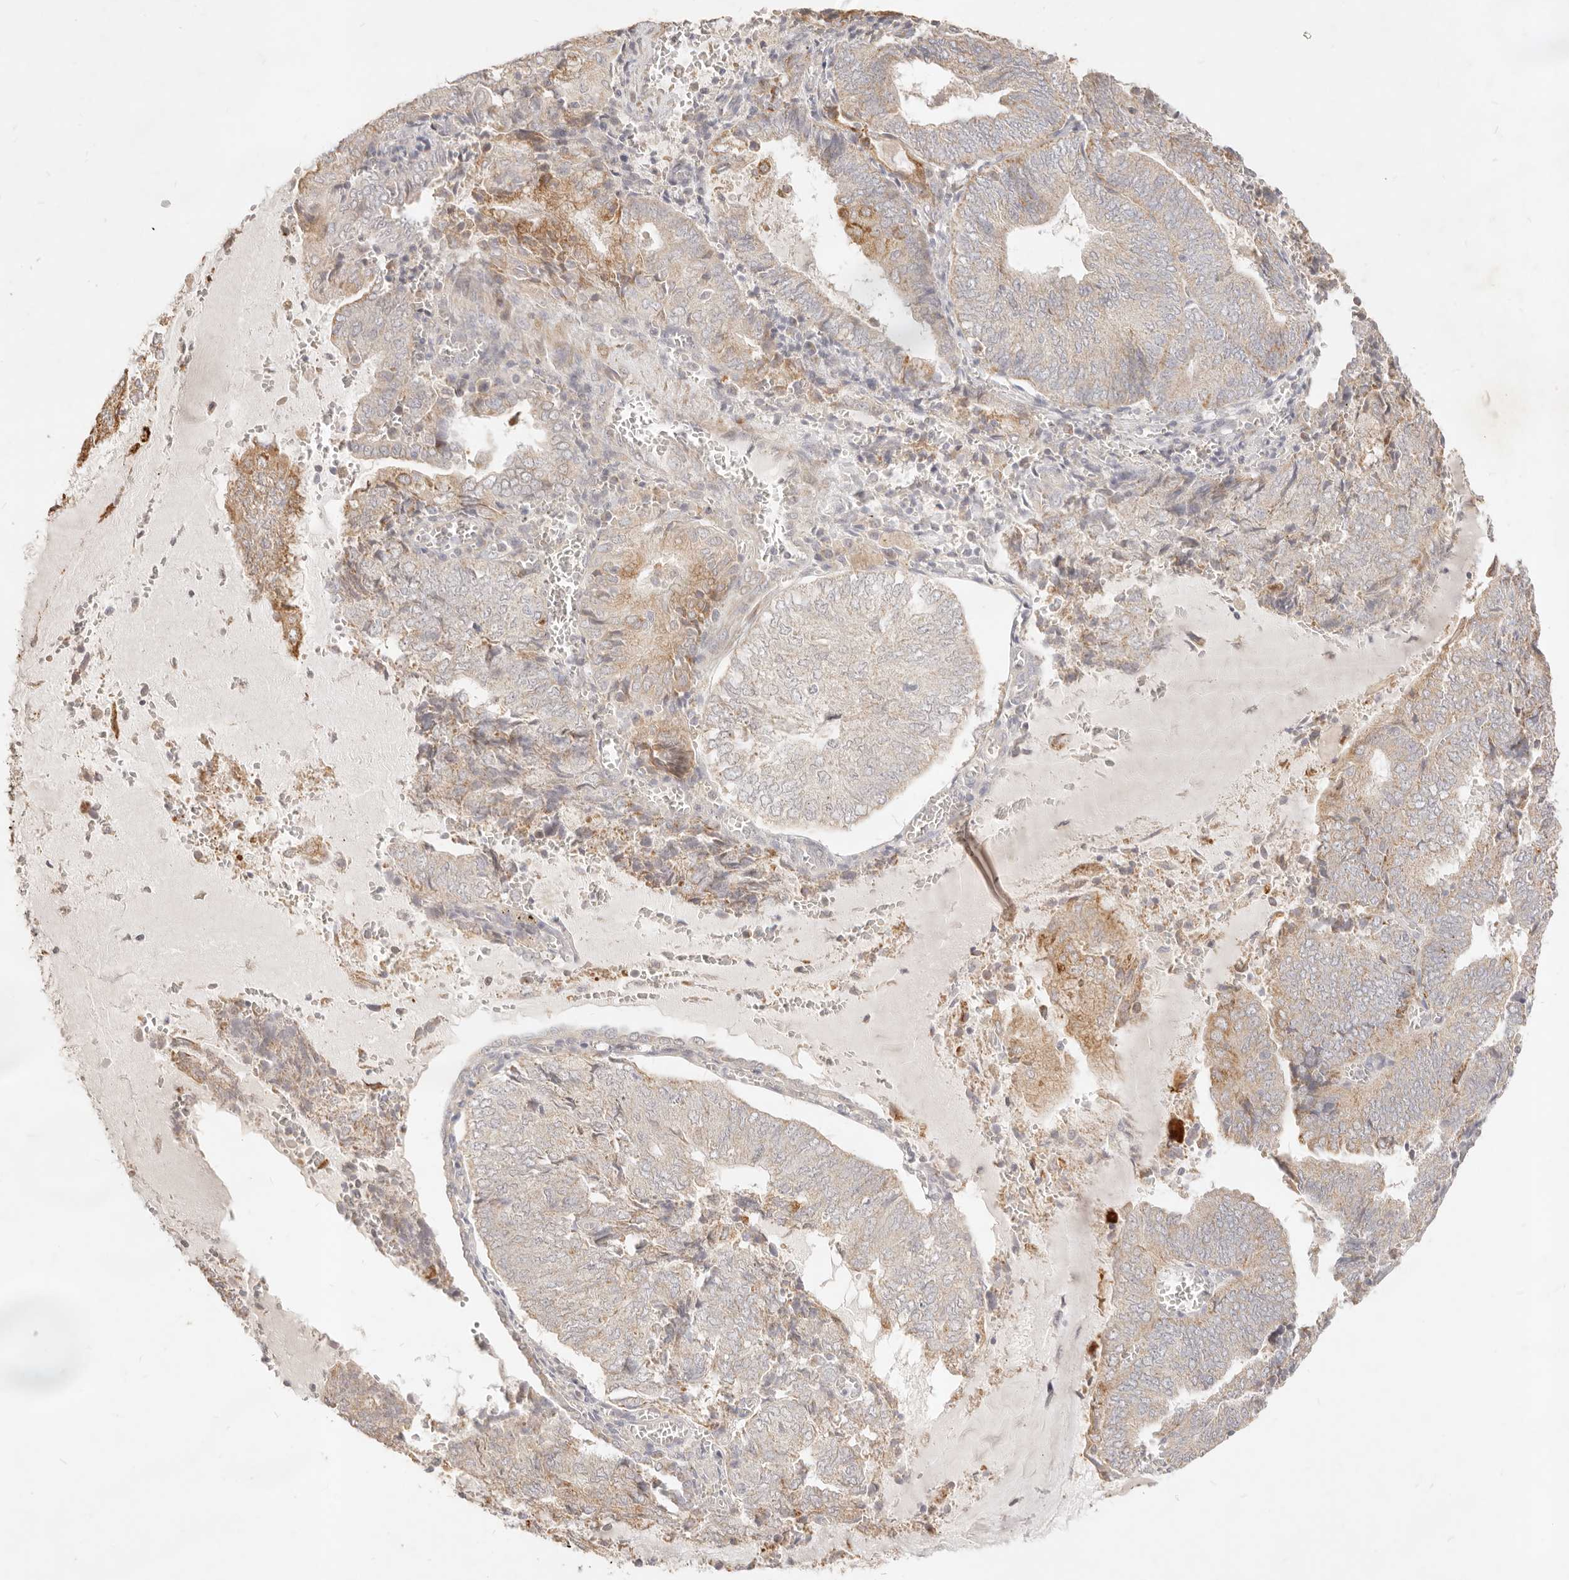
{"staining": {"intensity": "moderate", "quantity": "<25%", "location": "cytoplasmic/membranous"}, "tissue": "endometrial cancer", "cell_type": "Tumor cells", "image_type": "cancer", "snomed": [{"axis": "morphology", "description": "Adenocarcinoma, NOS"}, {"axis": "topography", "description": "Endometrium"}], "caption": "Immunohistochemistry (IHC) image of neoplastic tissue: endometrial cancer (adenocarcinoma) stained using immunohistochemistry displays low levels of moderate protein expression localized specifically in the cytoplasmic/membranous of tumor cells, appearing as a cytoplasmic/membranous brown color.", "gene": "RUBCNL", "patient": {"sex": "female", "age": 81}}